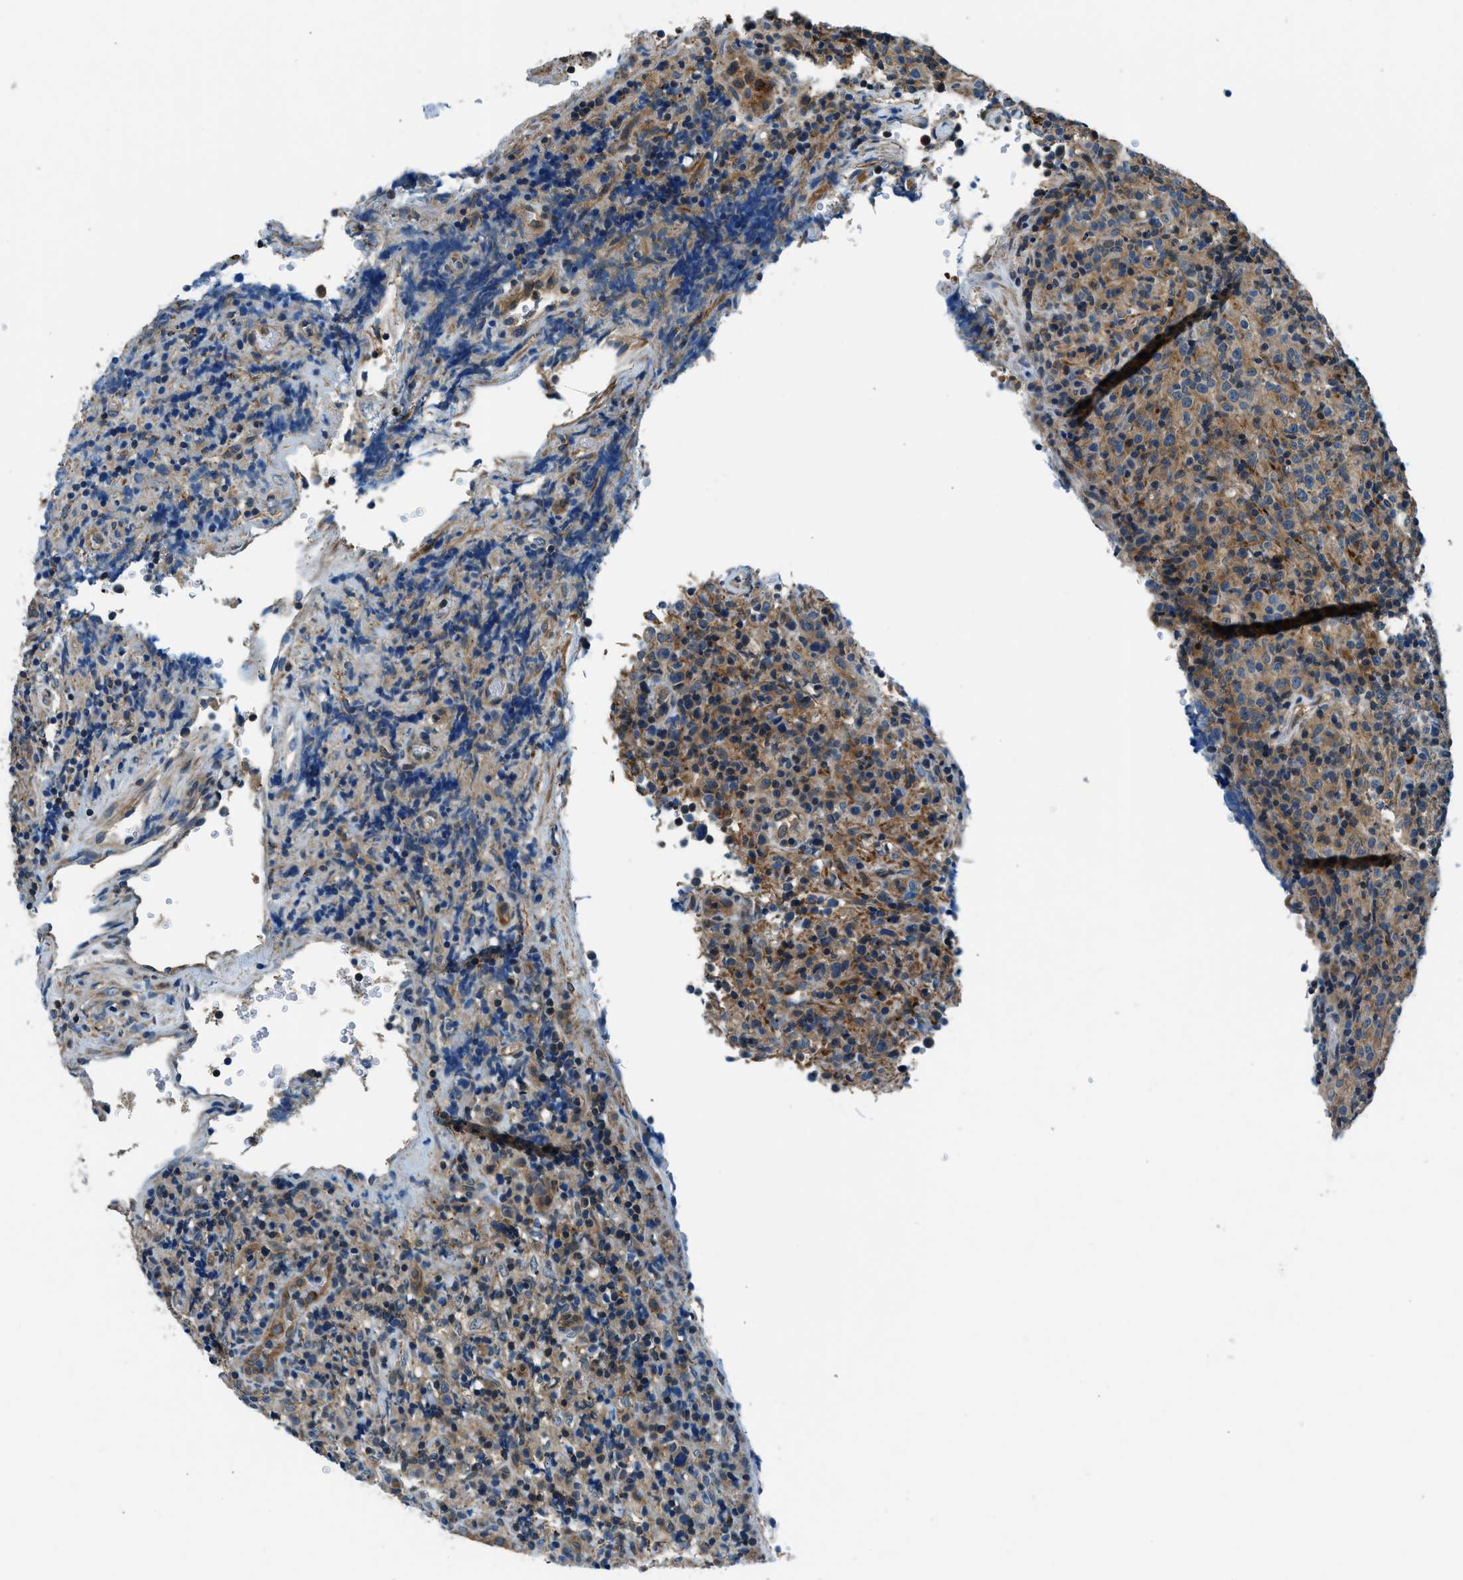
{"staining": {"intensity": "weak", "quantity": "25%-75%", "location": "cytoplasmic/membranous"}, "tissue": "lymphoma", "cell_type": "Tumor cells", "image_type": "cancer", "snomed": [{"axis": "morphology", "description": "Malignant lymphoma, non-Hodgkin's type, High grade"}, {"axis": "topography", "description": "Lymph node"}], "caption": "DAB immunohistochemical staining of human lymphoma exhibits weak cytoplasmic/membranous protein positivity in approximately 25%-75% of tumor cells. The staining is performed using DAB brown chromogen to label protein expression. The nuclei are counter-stained blue using hematoxylin.", "gene": "SLC19A2", "patient": {"sex": "female", "age": 76}}